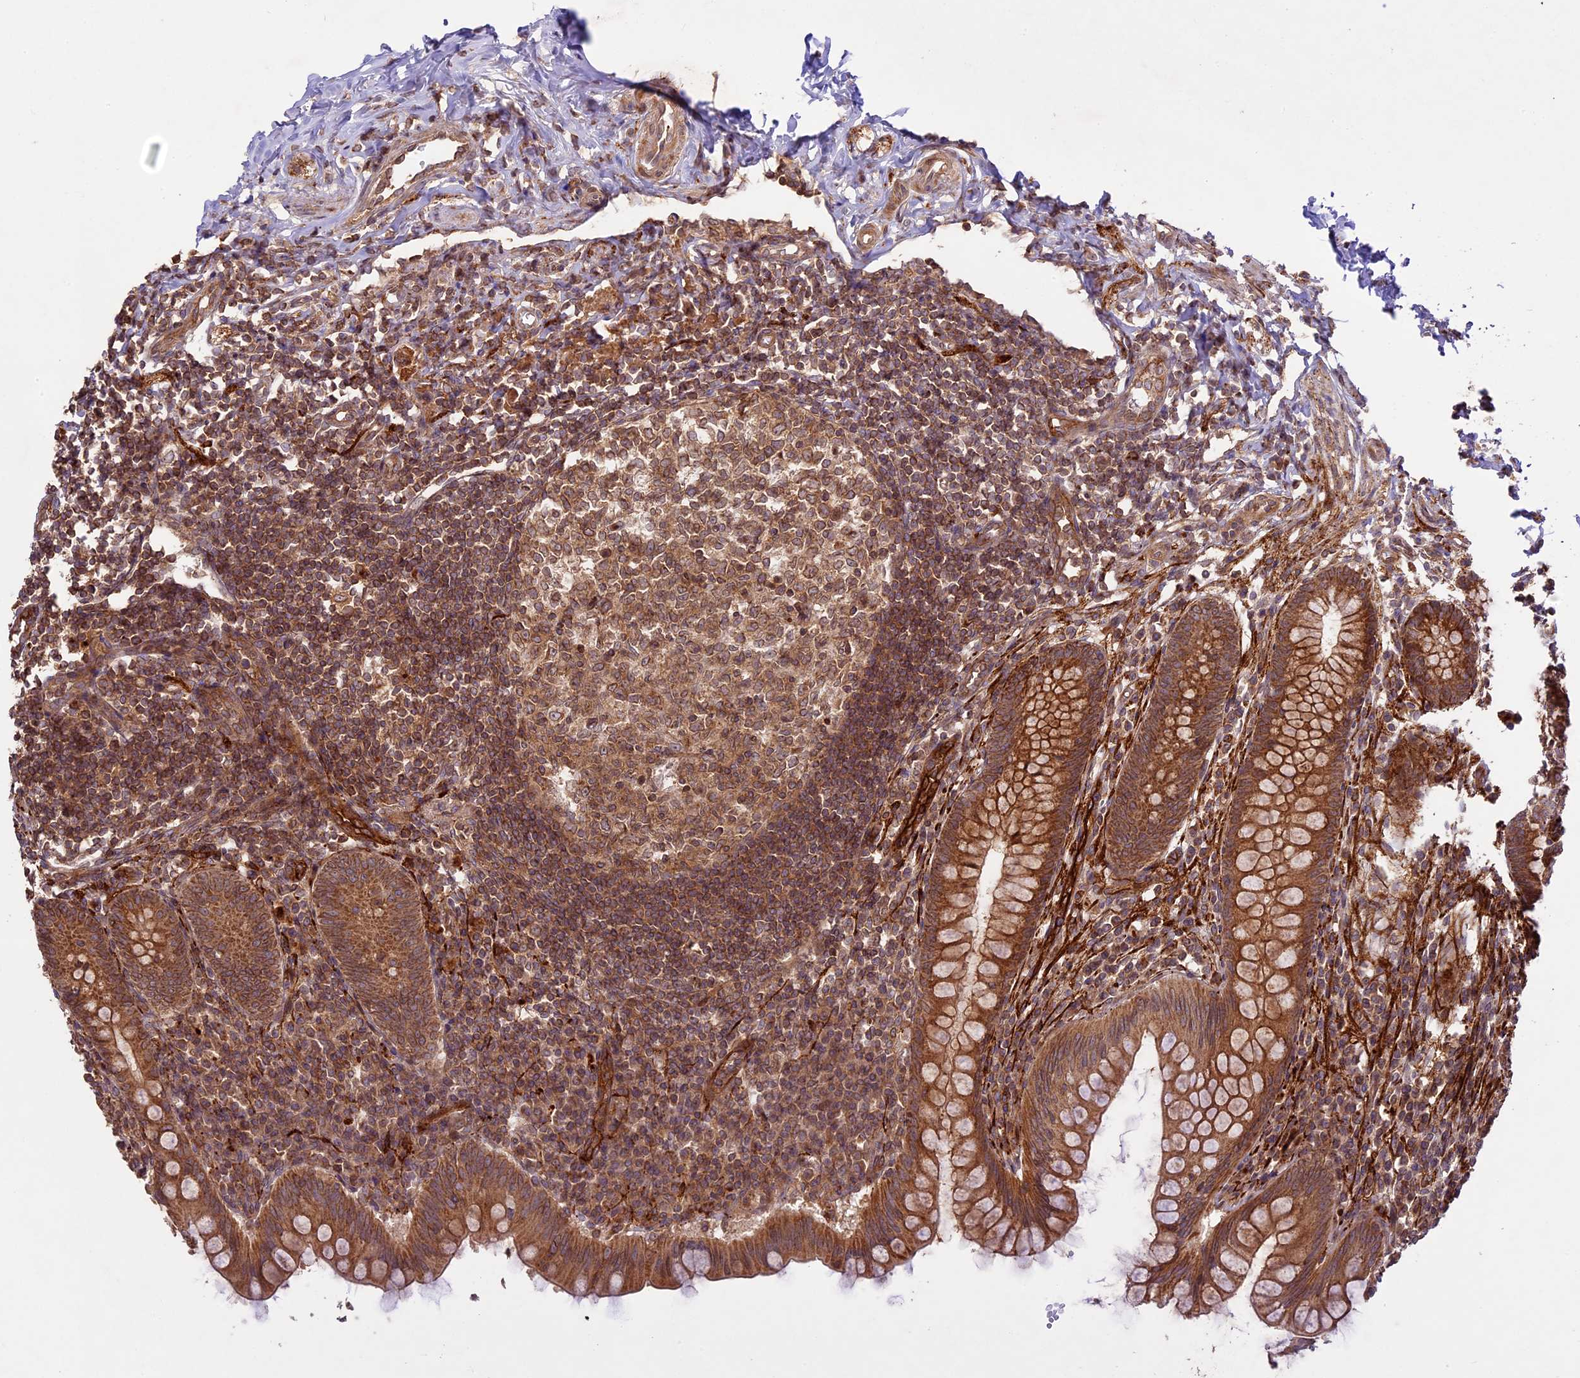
{"staining": {"intensity": "moderate", "quantity": ">75%", "location": "cytoplasmic/membranous"}, "tissue": "appendix", "cell_type": "Glandular cells", "image_type": "normal", "snomed": [{"axis": "morphology", "description": "Normal tissue, NOS"}, {"axis": "topography", "description": "Appendix"}], "caption": "Immunohistochemistry (IHC) histopathology image of unremarkable appendix: appendix stained using immunohistochemistry (IHC) demonstrates medium levels of moderate protein expression localized specifically in the cytoplasmic/membranous of glandular cells, appearing as a cytoplasmic/membranous brown color.", "gene": "DGKH", "patient": {"sex": "female", "age": 33}}